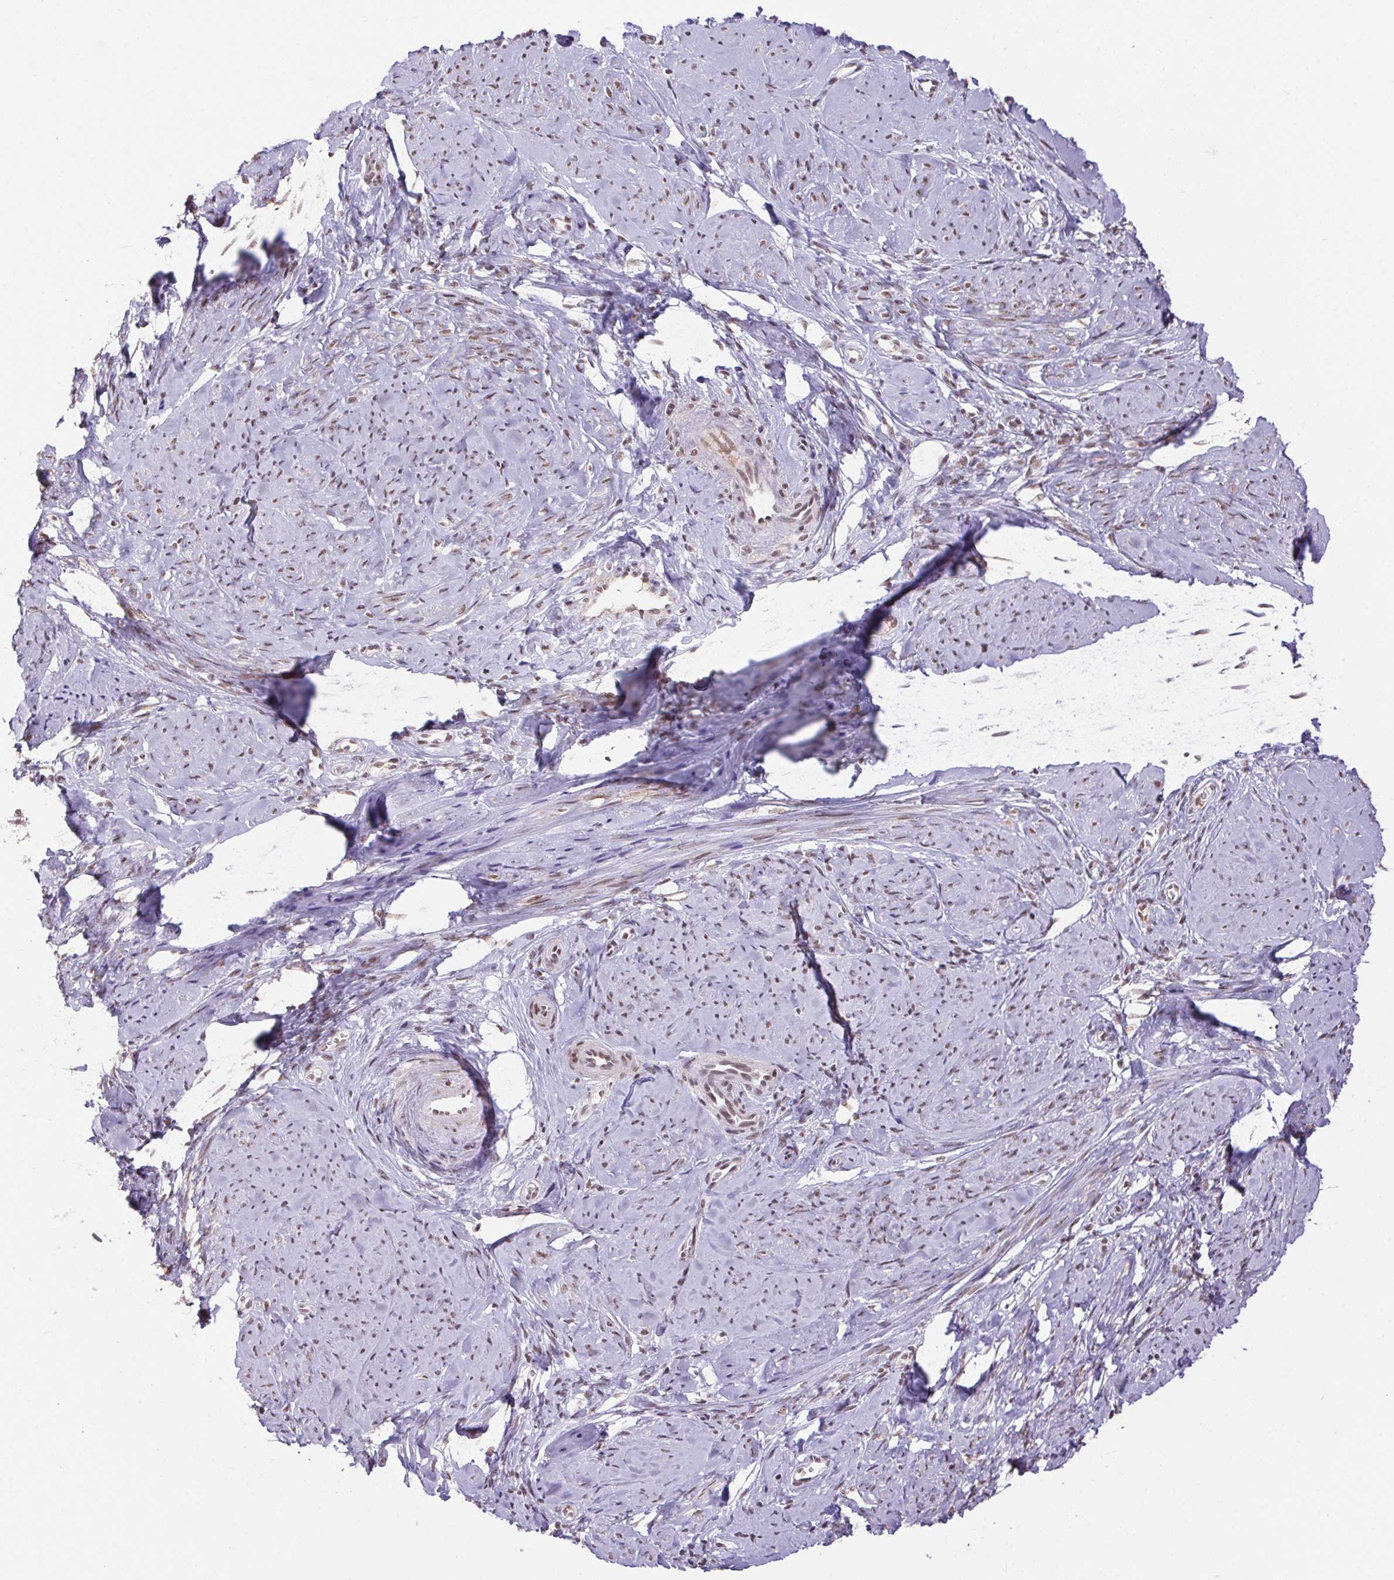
{"staining": {"intensity": "moderate", "quantity": "25%-75%", "location": "cytoplasmic/membranous,nuclear"}, "tissue": "smooth muscle", "cell_type": "Smooth muscle cells", "image_type": "normal", "snomed": [{"axis": "morphology", "description": "Normal tissue, NOS"}, {"axis": "topography", "description": "Smooth muscle"}], "caption": "A medium amount of moderate cytoplasmic/membranous,nuclear staining is seen in approximately 25%-75% of smooth muscle cells in normal smooth muscle. (DAB (3,3'-diaminobenzidine) IHC with brightfield microscopy, high magnification).", "gene": "DDX17", "patient": {"sex": "female", "age": 48}}